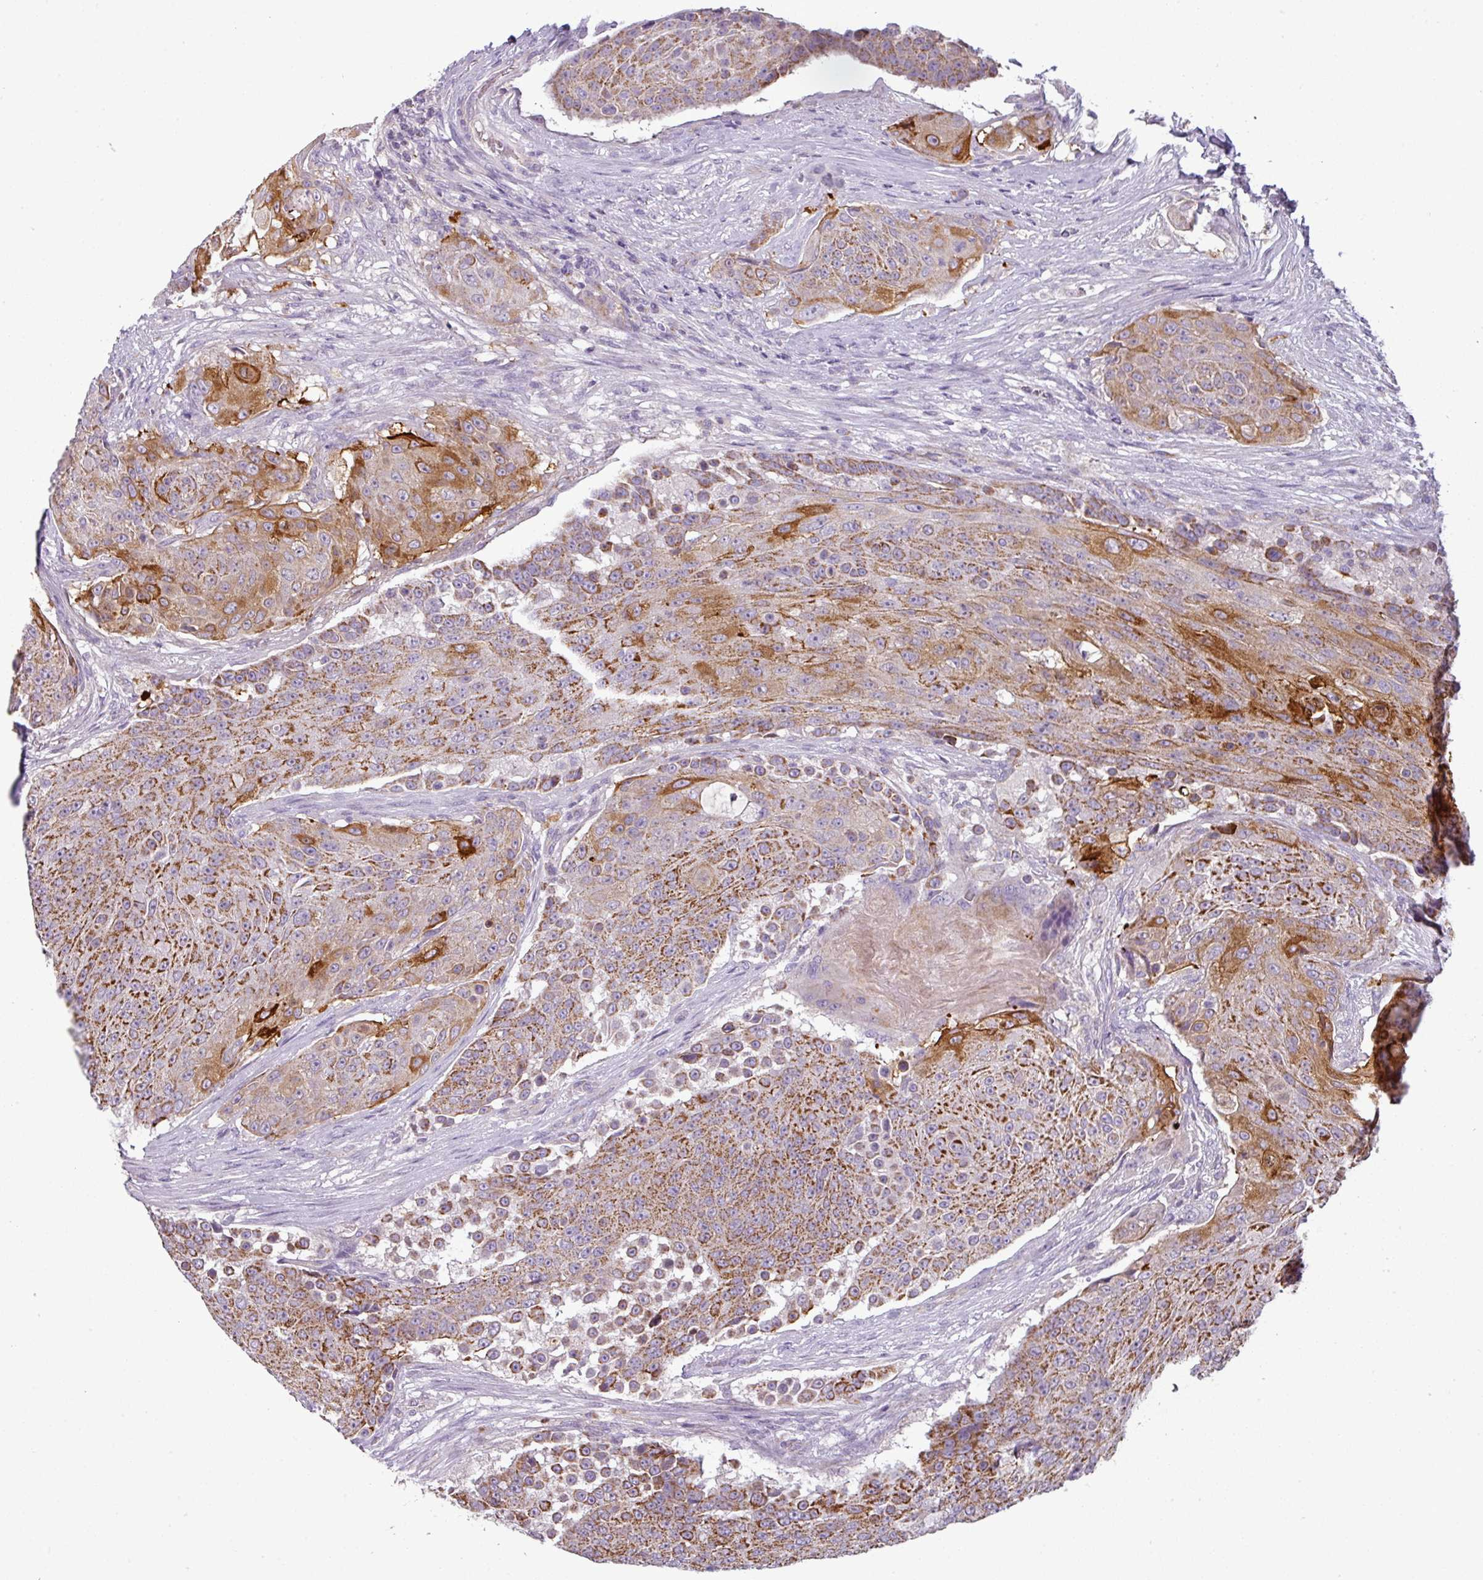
{"staining": {"intensity": "moderate", "quantity": ">75%", "location": "cytoplasmic/membranous"}, "tissue": "urothelial cancer", "cell_type": "Tumor cells", "image_type": "cancer", "snomed": [{"axis": "morphology", "description": "Urothelial carcinoma, High grade"}, {"axis": "topography", "description": "Urinary bladder"}], "caption": "Immunohistochemistry image of urothelial cancer stained for a protein (brown), which reveals medium levels of moderate cytoplasmic/membranous positivity in approximately >75% of tumor cells.", "gene": "PNMA6A", "patient": {"sex": "female", "age": 63}}